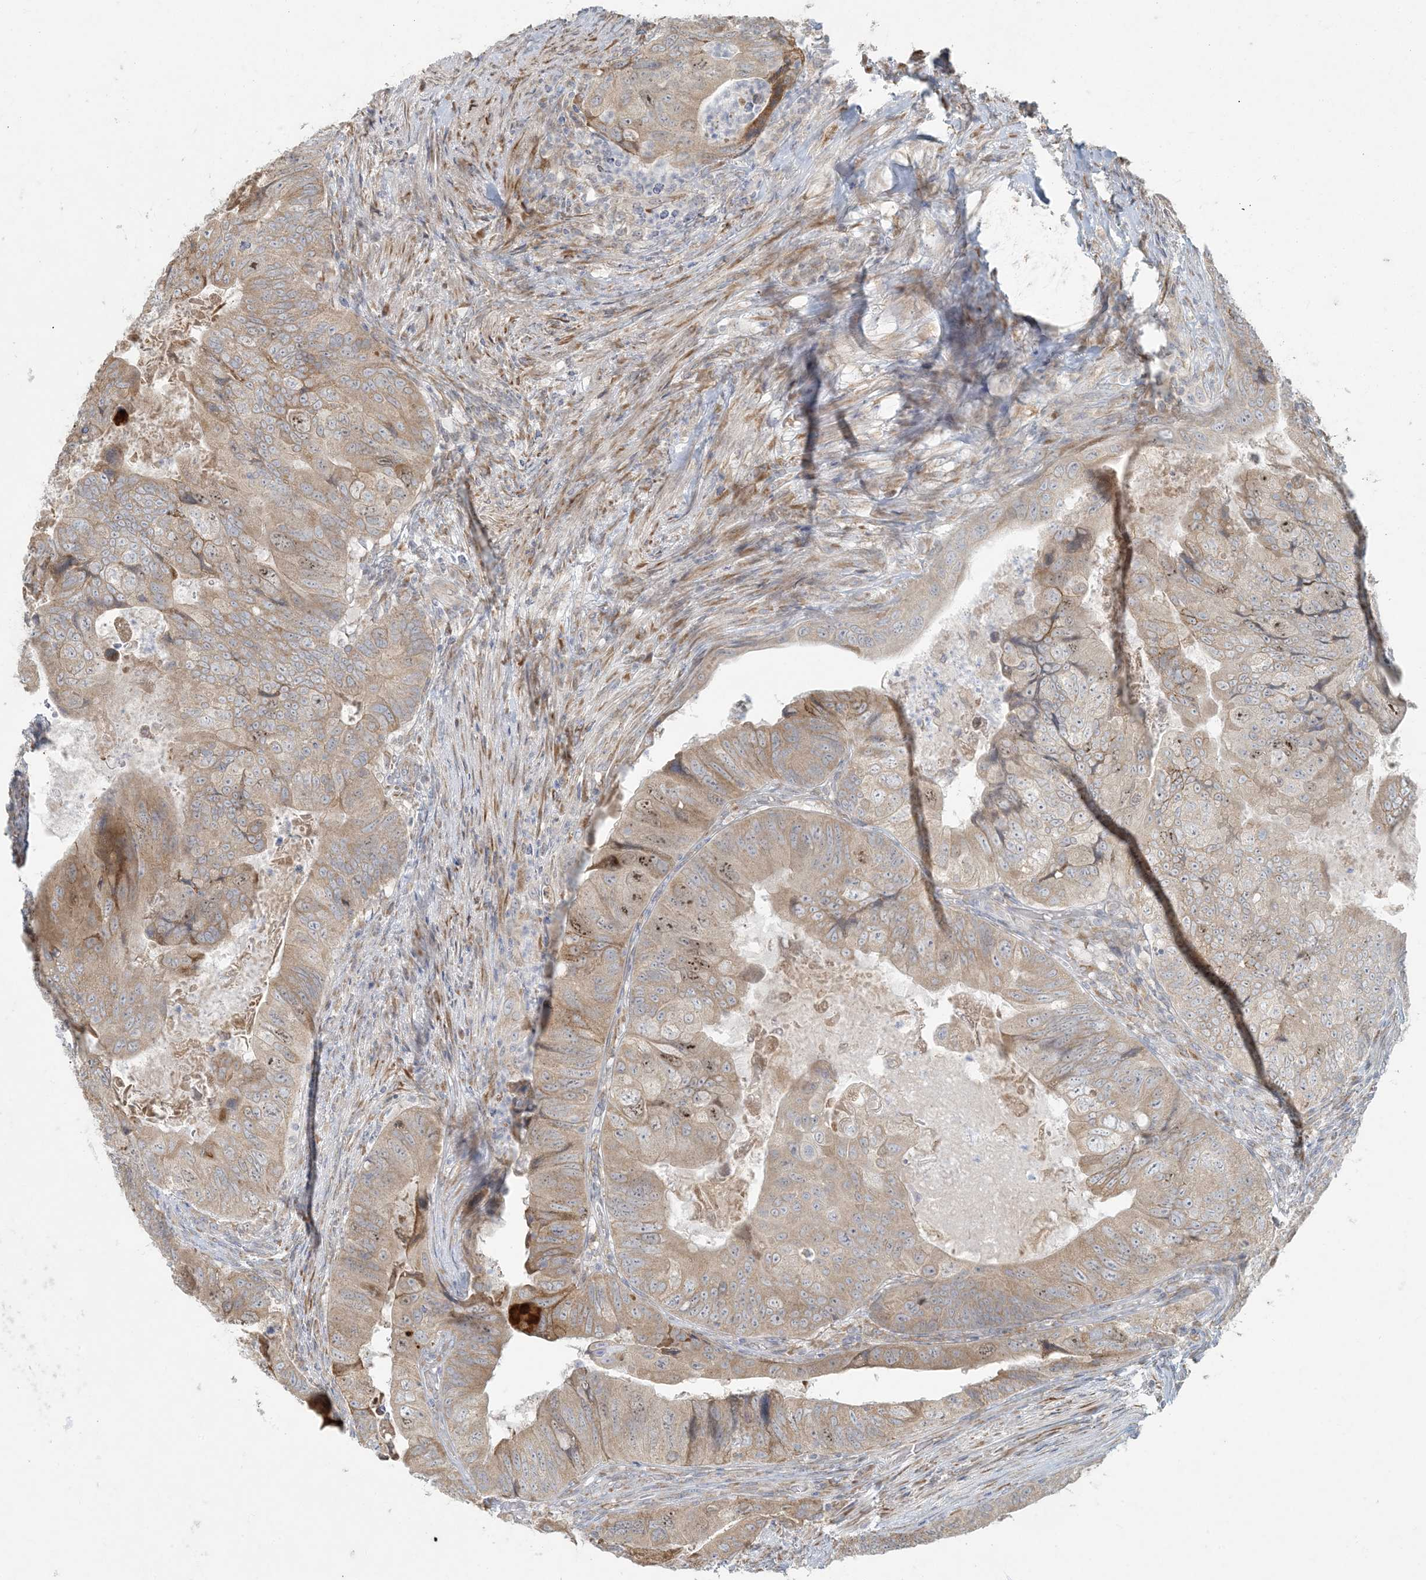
{"staining": {"intensity": "weak", "quantity": ">75%", "location": "cytoplasmic/membranous,nuclear"}, "tissue": "colorectal cancer", "cell_type": "Tumor cells", "image_type": "cancer", "snomed": [{"axis": "morphology", "description": "Adenocarcinoma, NOS"}, {"axis": "topography", "description": "Rectum"}], "caption": "Protein analysis of colorectal cancer (adenocarcinoma) tissue shows weak cytoplasmic/membranous and nuclear staining in approximately >75% of tumor cells.", "gene": "HACL1", "patient": {"sex": "male", "age": 63}}